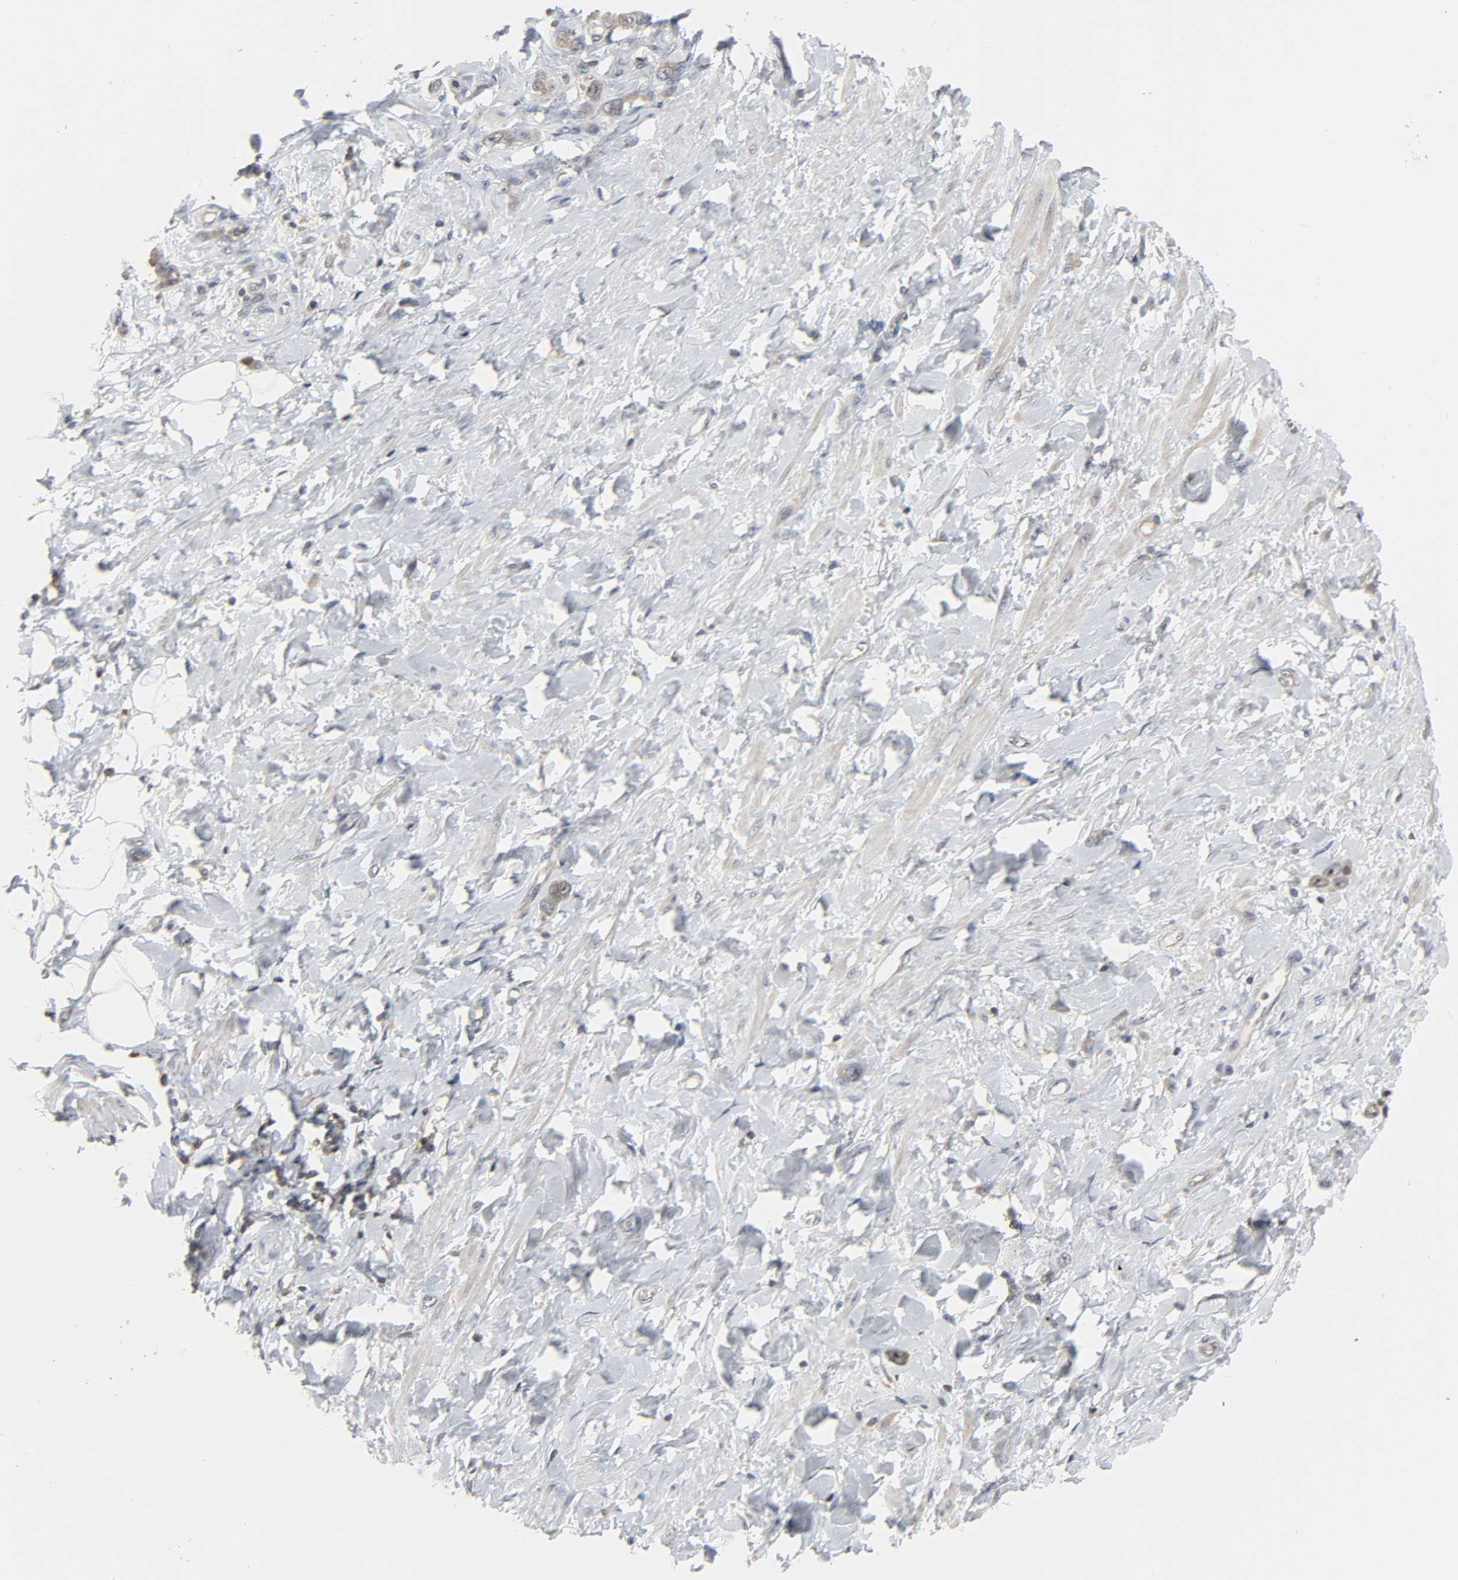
{"staining": {"intensity": "moderate", "quantity": ">75%", "location": "cytoplasmic/membranous,nuclear"}, "tissue": "stomach cancer", "cell_type": "Tumor cells", "image_type": "cancer", "snomed": [{"axis": "morphology", "description": "Adenocarcinoma, NOS"}, {"axis": "topography", "description": "Stomach"}], "caption": "Stomach cancer (adenocarcinoma) stained with DAB immunohistochemistry (IHC) shows medium levels of moderate cytoplasmic/membranous and nuclear expression in approximately >75% of tumor cells.", "gene": "PLEKHA2", "patient": {"sex": "male", "age": 82}}